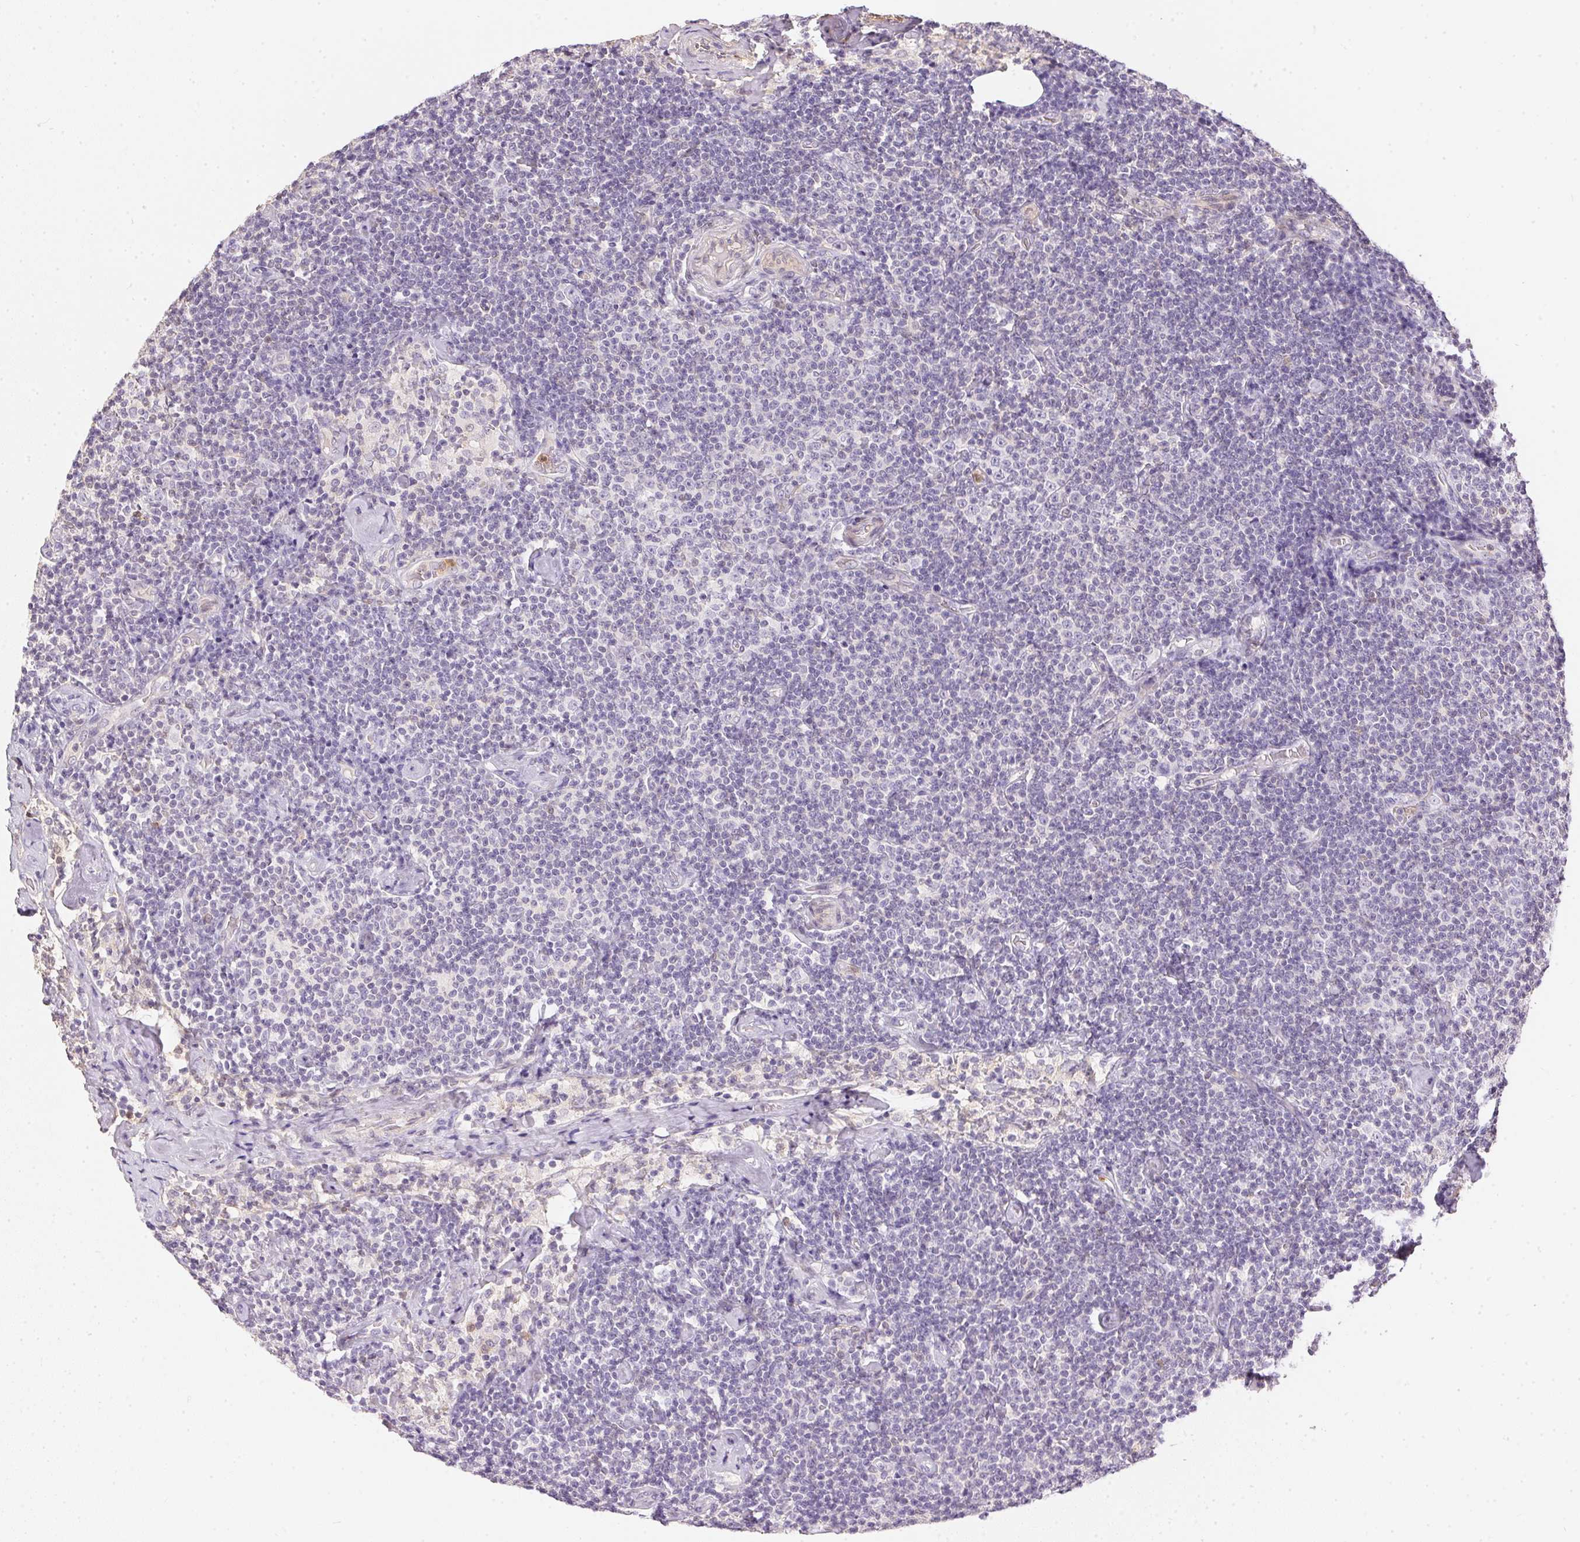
{"staining": {"intensity": "negative", "quantity": "none", "location": "none"}, "tissue": "lymphoma", "cell_type": "Tumor cells", "image_type": "cancer", "snomed": [{"axis": "morphology", "description": "Malignant lymphoma, non-Hodgkin's type, Low grade"}, {"axis": "topography", "description": "Lymph node"}], "caption": "Immunohistochemistry histopathology image of human lymphoma stained for a protein (brown), which shows no staining in tumor cells.", "gene": "S100A3", "patient": {"sex": "male", "age": 81}}